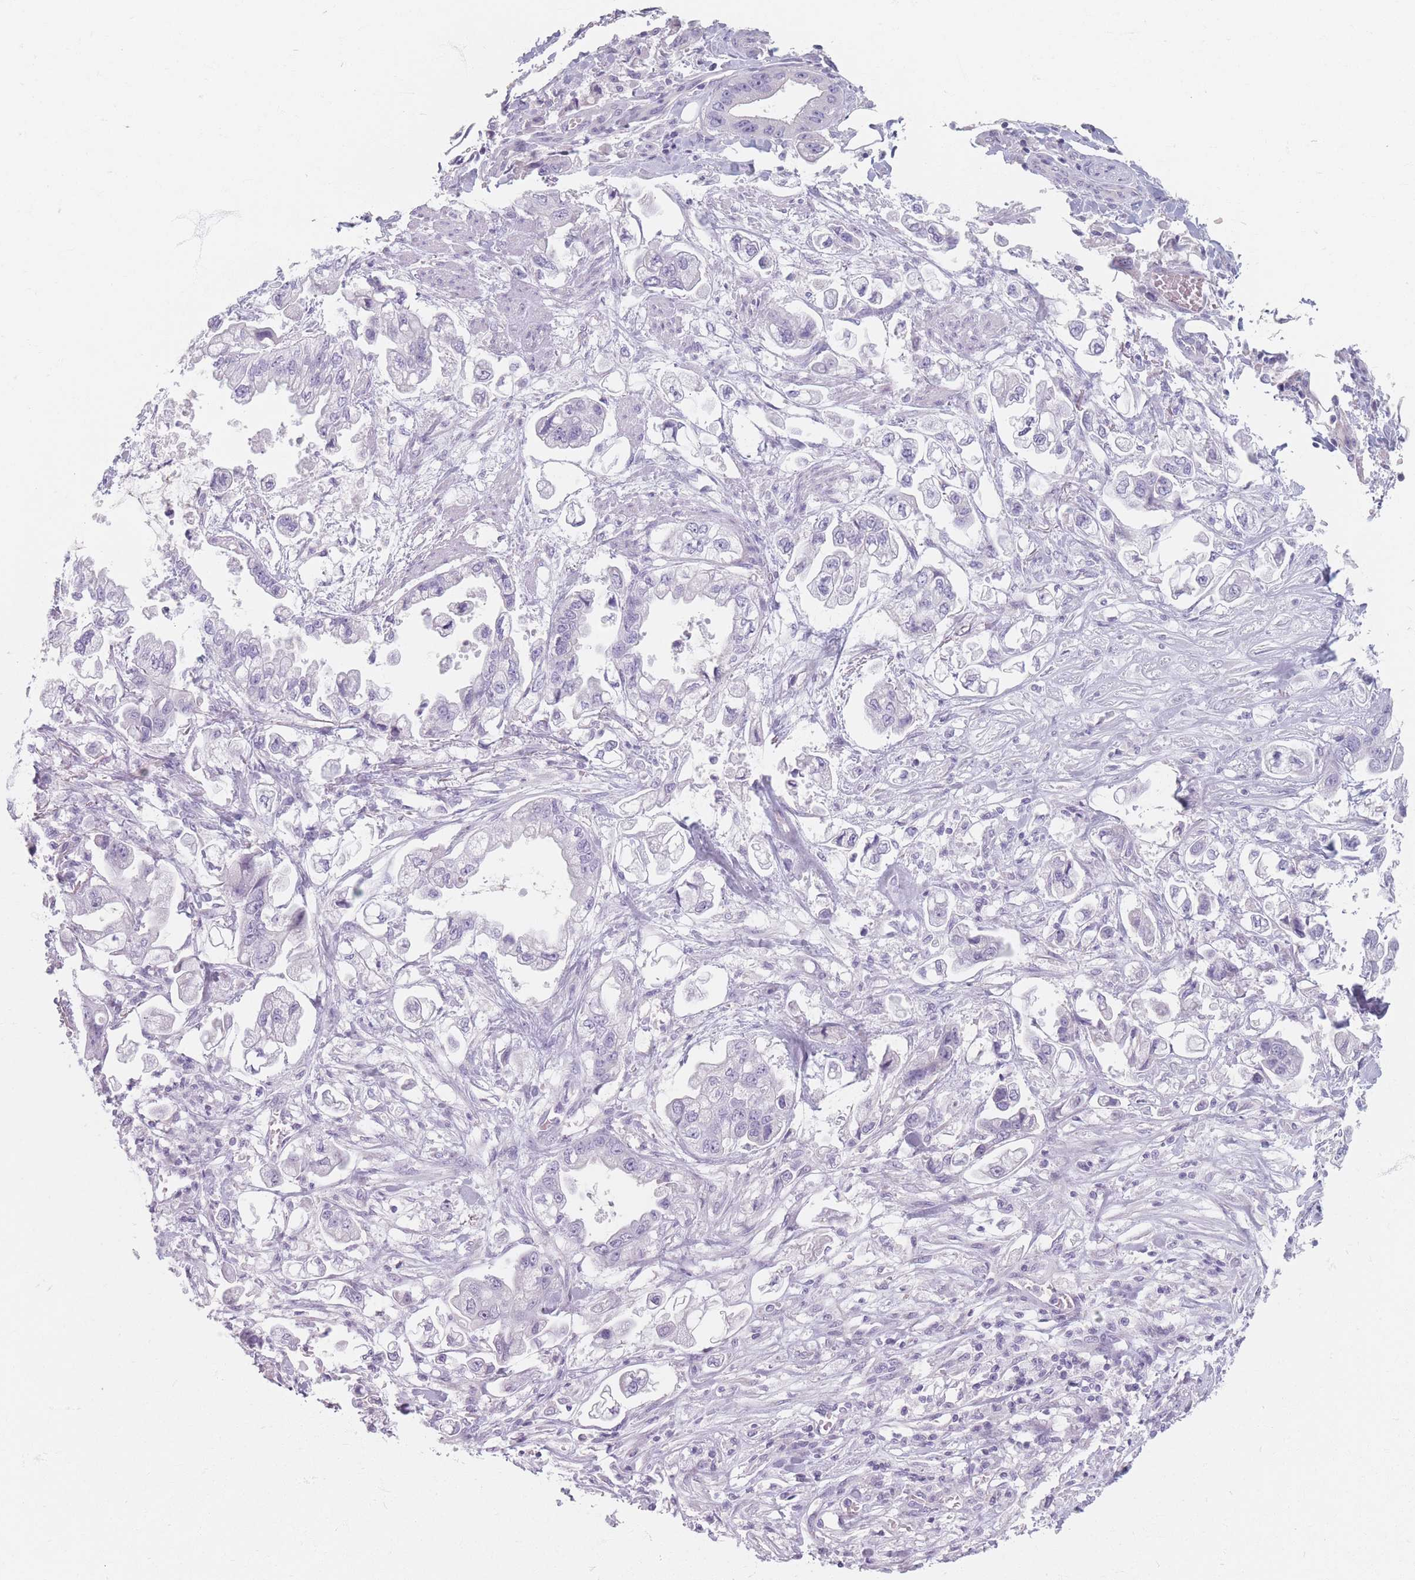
{"staining": {"intensity": "negative", "quantity": "none", "location": "none"}, "tissue": "stomach cancer", "cell_type": "Tumor cells", "image_type": "cancer", "snomed": [{"axis": "morphology", "description": "Adenocarcinoma, NOS"}, {"axis": "topography", "description": "Stomach"}], "caption": "The histopathology image shows no significant staining in tumor cells of stomach adenocarcinoma.", "gene": "PIGM", "patient": {"sex": "male", "age": 62}}